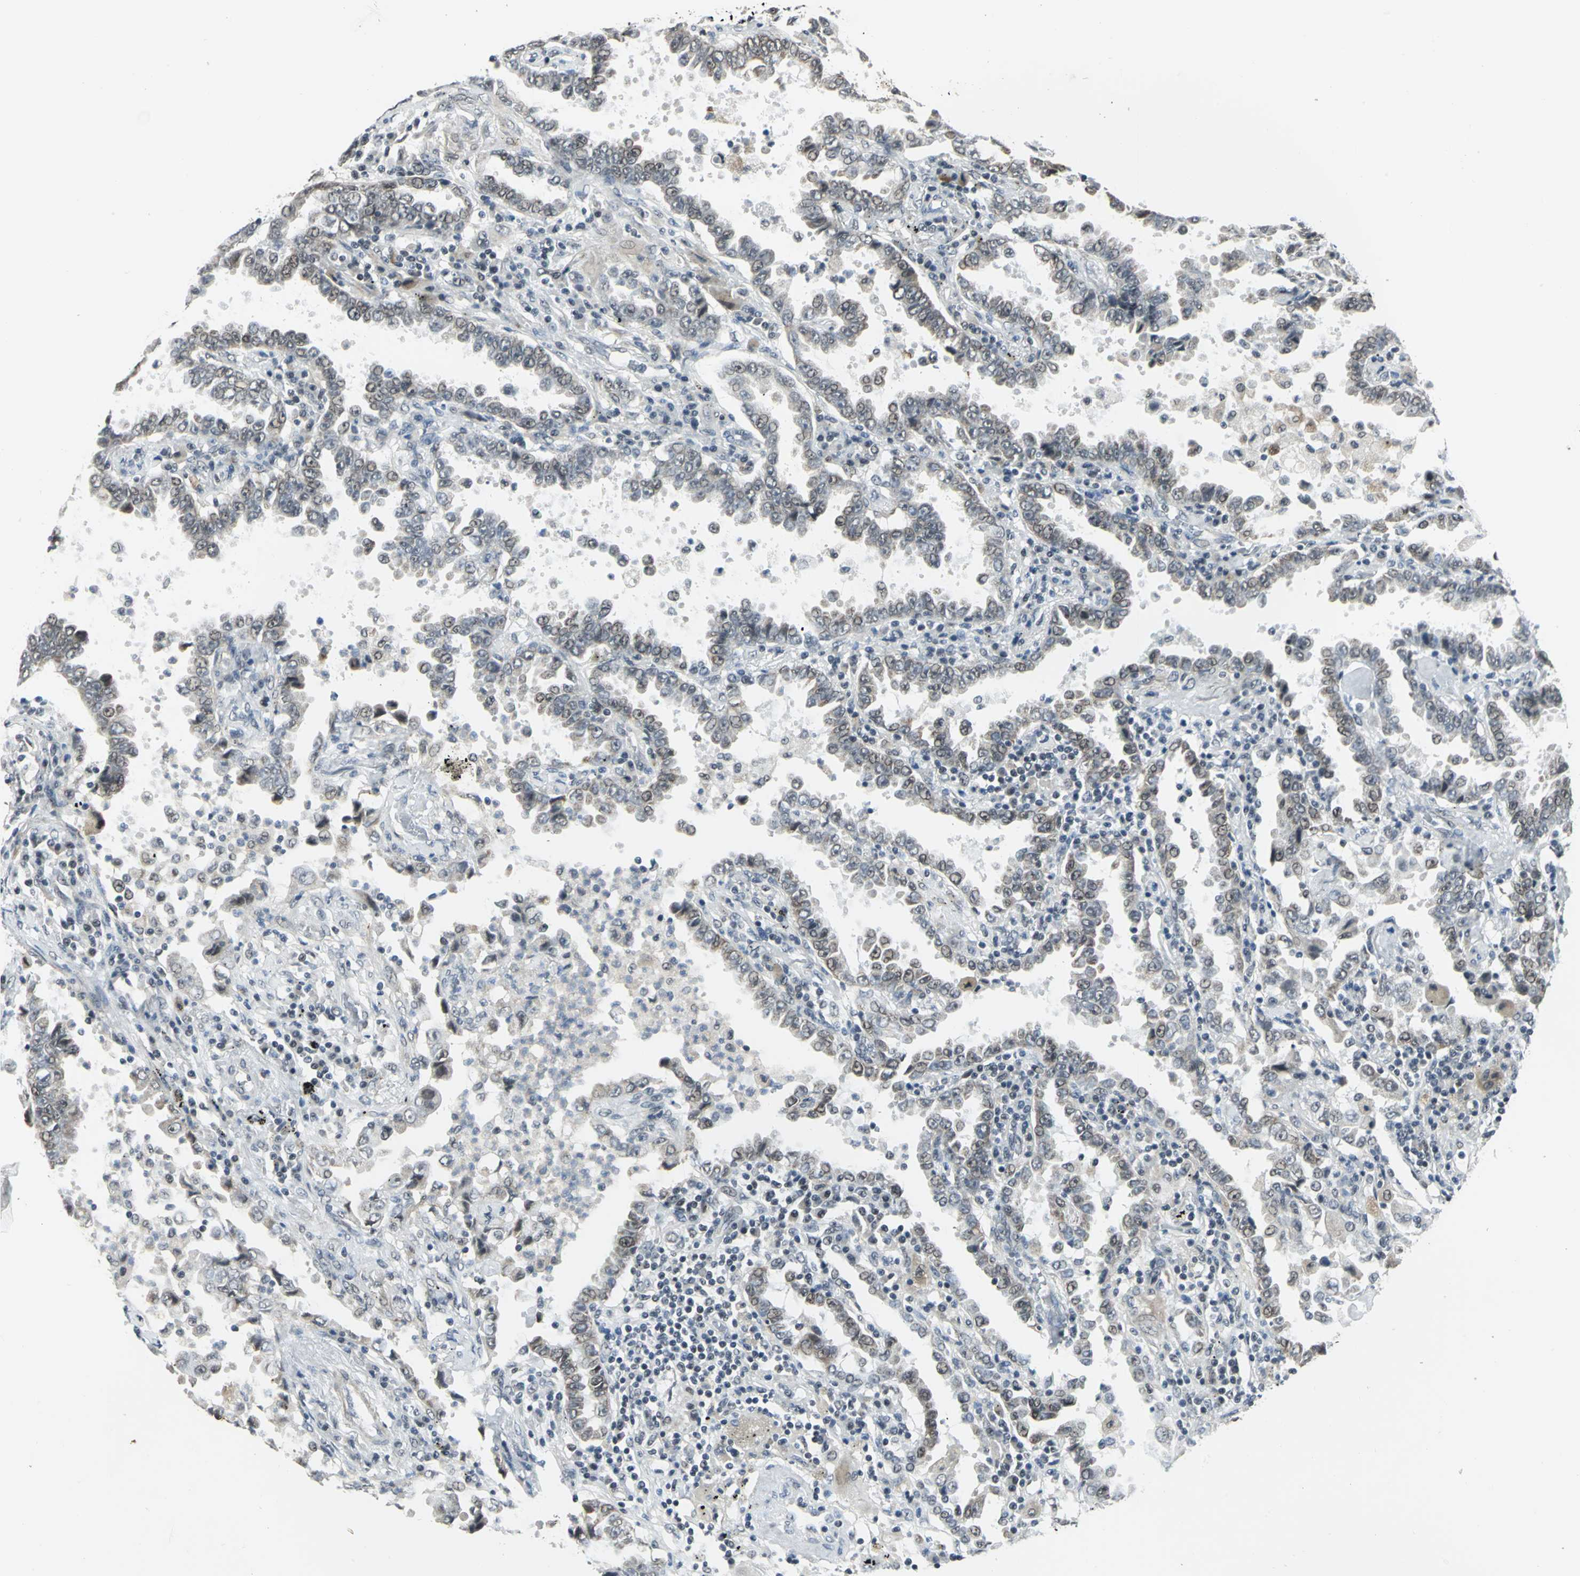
{"staining": {"intensity": "weak", "quantity": "25%-75%", "location": "cytoplasmic/membranous,nuclear"}, "tissue": "lung cancer", "cell_type": "Tumor cells", "image_type": "cancer", "snomed": [{"axis": "morphology", "description": "Normal tissue, NOS"}, {"axis": "morphology", "description": "Inflammation, NOS"}, {"axis": "morphology", "description": "Adenocarcinoma, NOS"}, {"axis": "topography", "description": "Lung"}], "caption": "This image reveals IHC staining of lung cancer, with low weak cytoplasmic/membranous and nuclear positivity in about 25%-75% of tumor cells.", "gene": "MTA1", "patient": {"sex": "female", "age": 64}}